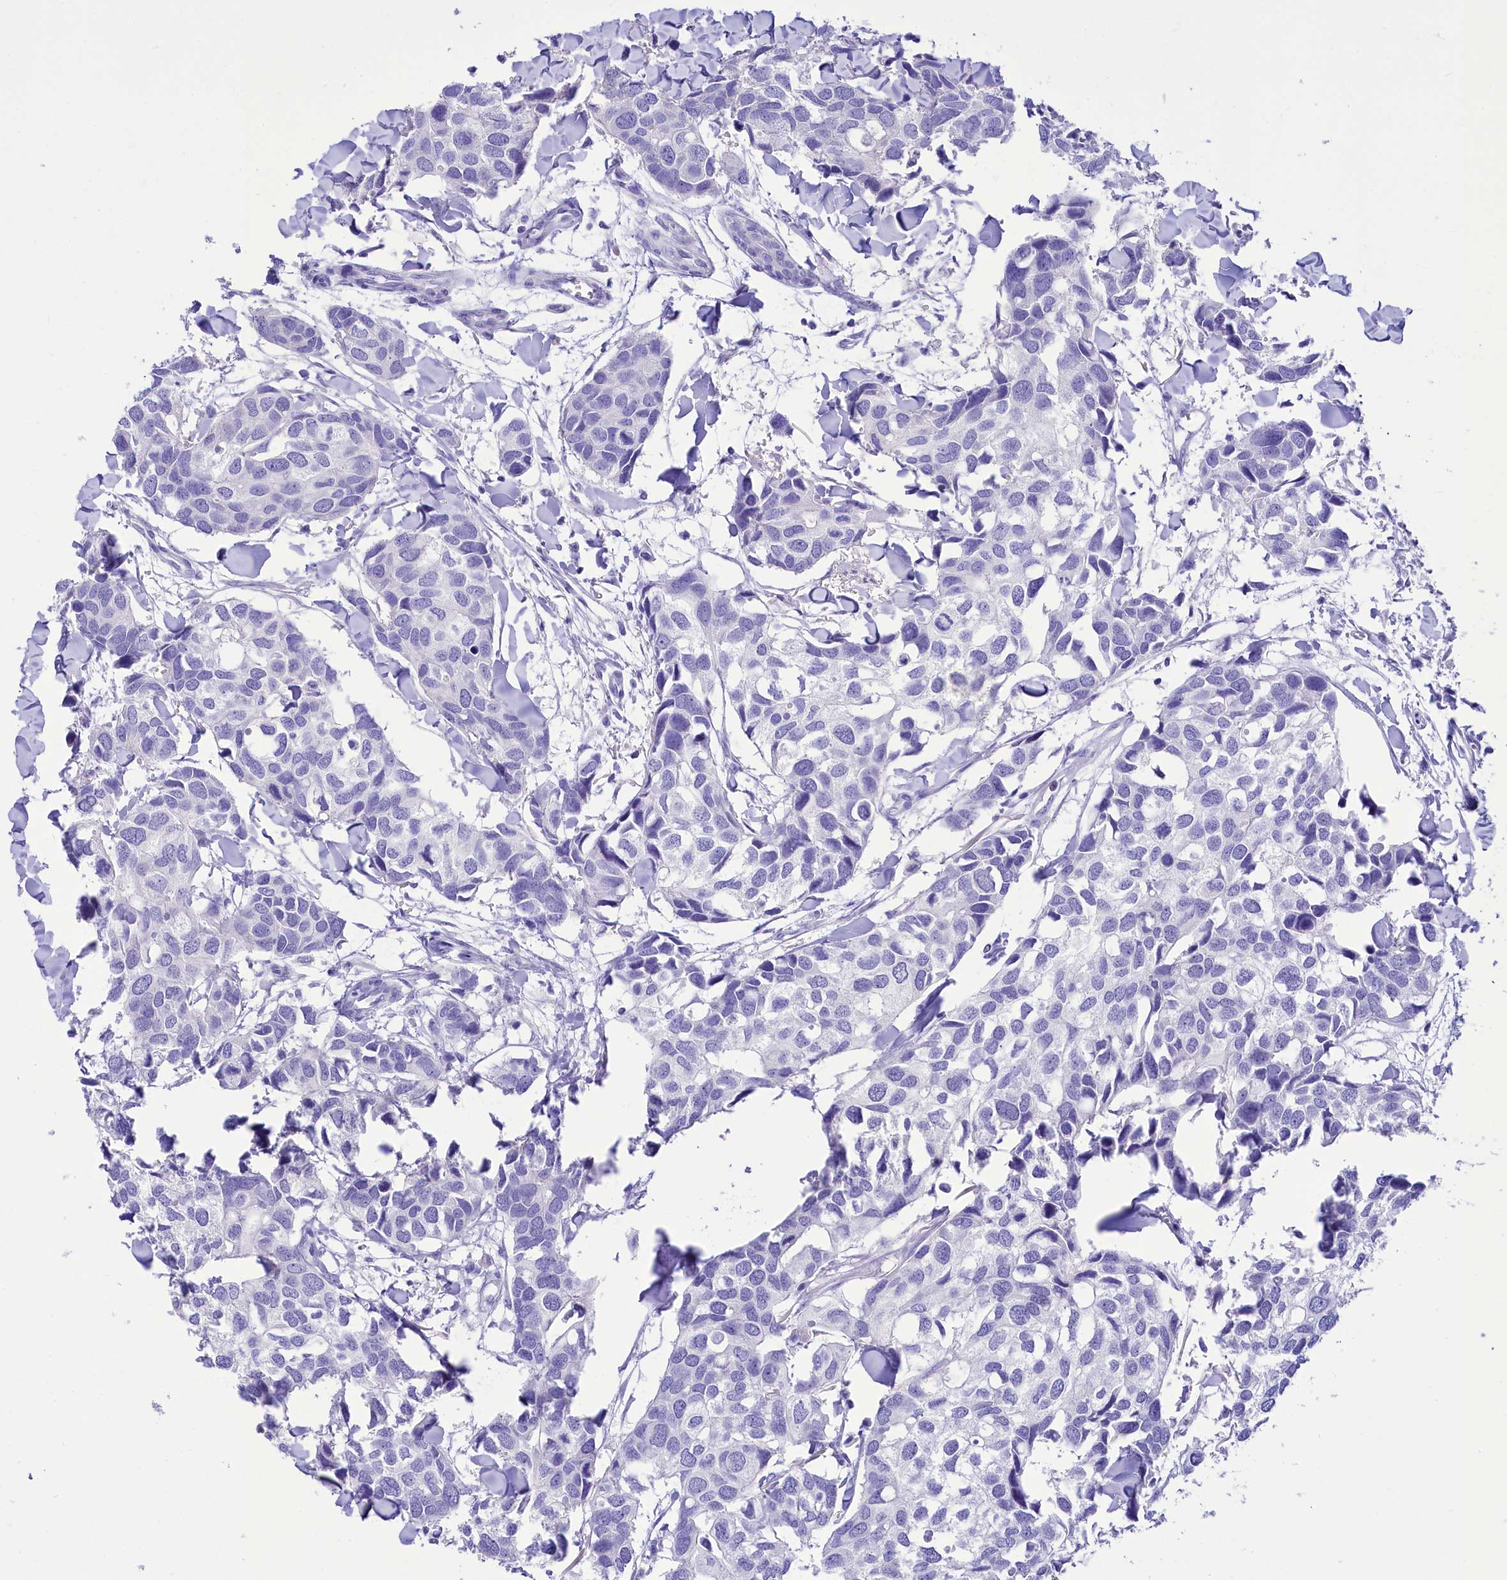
{"staining": {"intensity": "negative", "quantity": "none", "location": "none"}, "tissue": "breast cancer", "cell_type": "Tumor cells", "image_type": "cancer", "snomed": [{"axis": "morphology", "description": "Duct carcinoma"}, {"axis": "topography", "description": "Breast"}], "caption": "Tumor cells are negative for protein expression in human breast cancer.", "gene": "TTC36", "patient": {"sex": "female", "age": 83}}